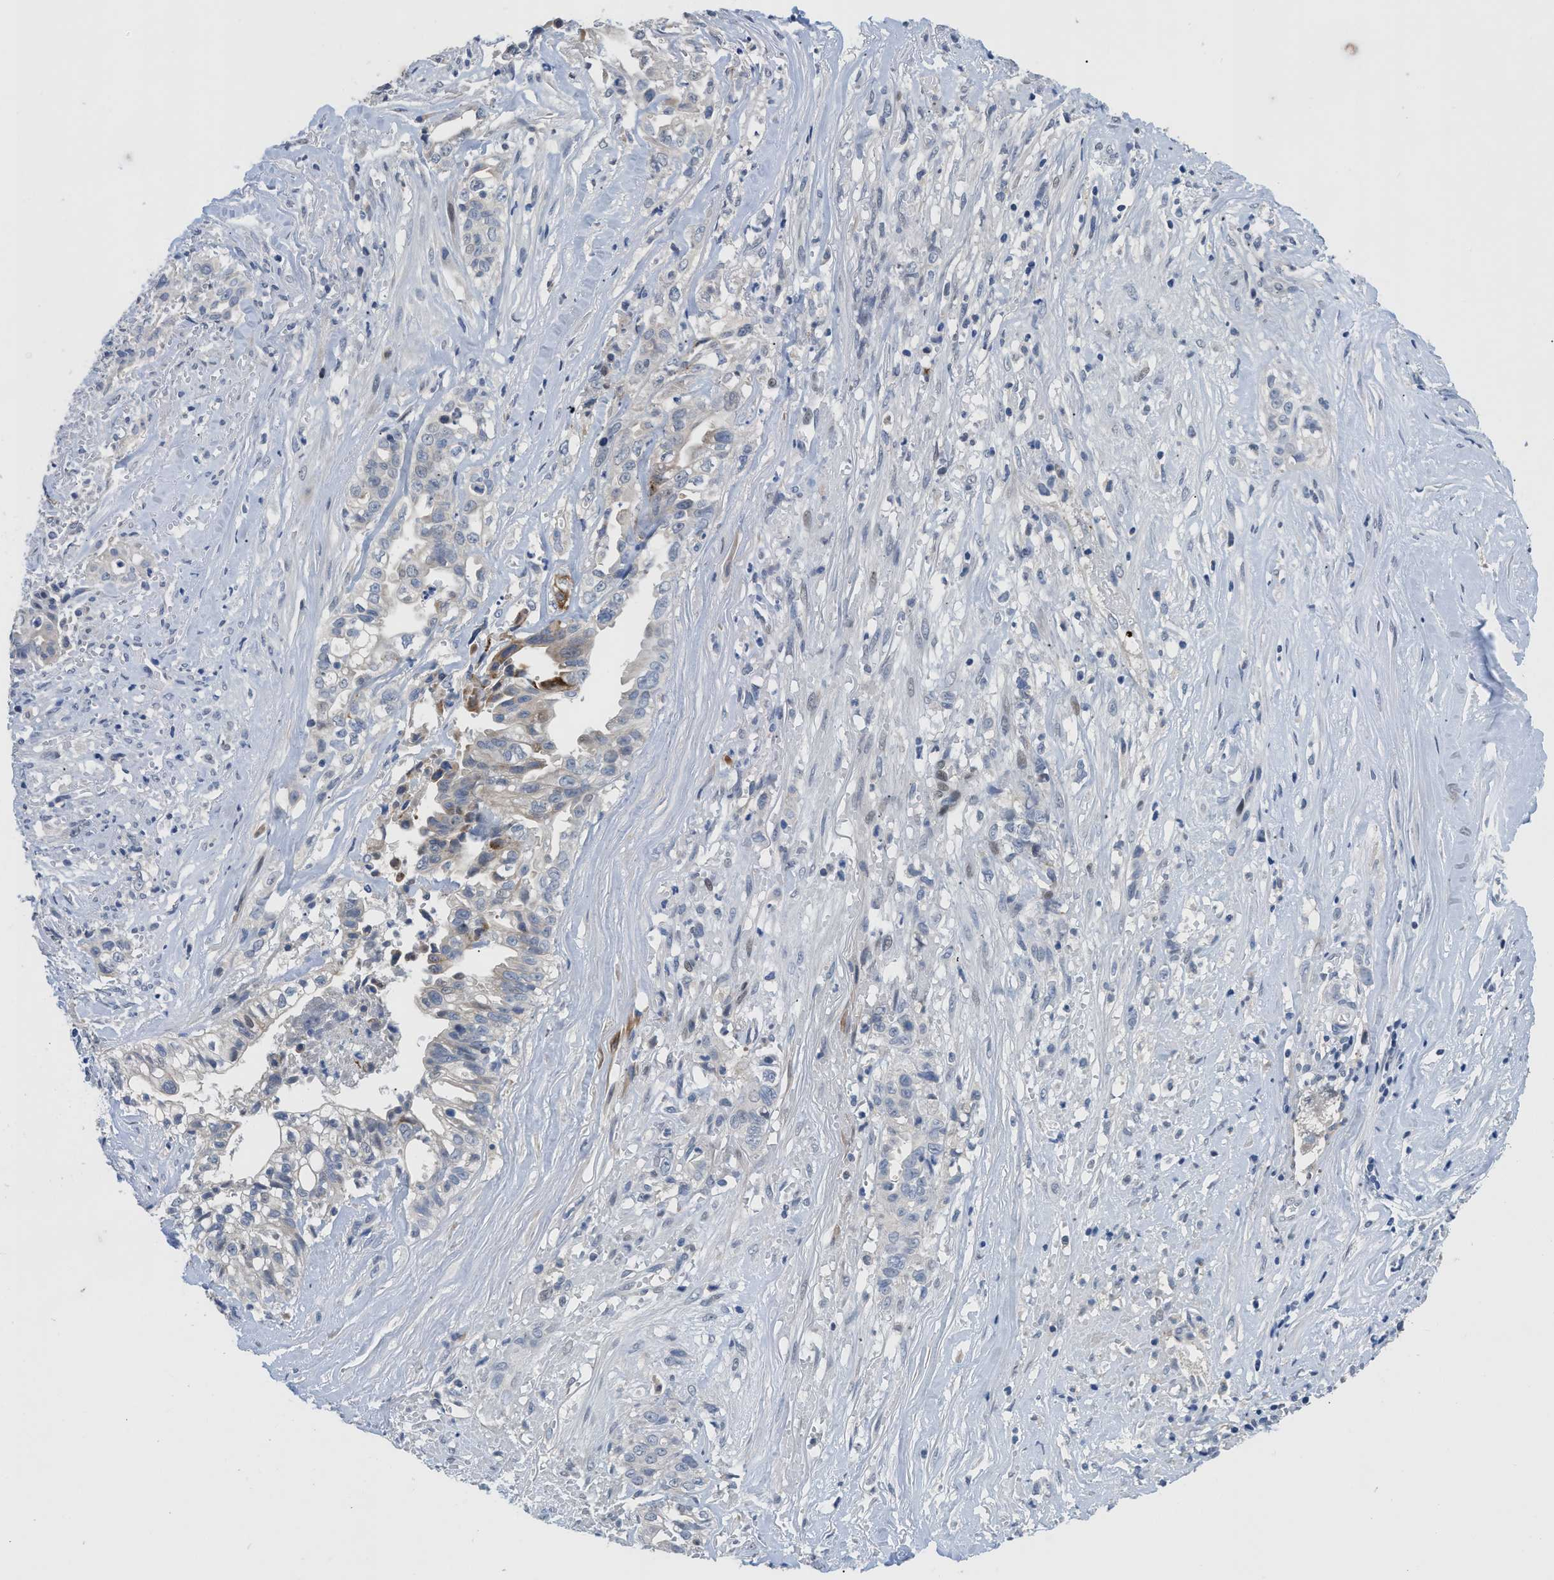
{"staining": {"intensity": "weak", "quantity": "<25%", "location": "cytoplasmic/membranous"}, "tissue": "liver cancer", "cell_type": "Tumor cells", "image_type": "cancer", "snomed": [{"axis": "morphology", "description": "Cholangiocarcinoma"}, {"axis": "topography", "description": "Liver"}], "caption": "The image exhibits no staining of tumor cells in liver cholangiocarcinoma.", "gene": "OR9K2", "patient": {"sex": "female", "age": 70}}